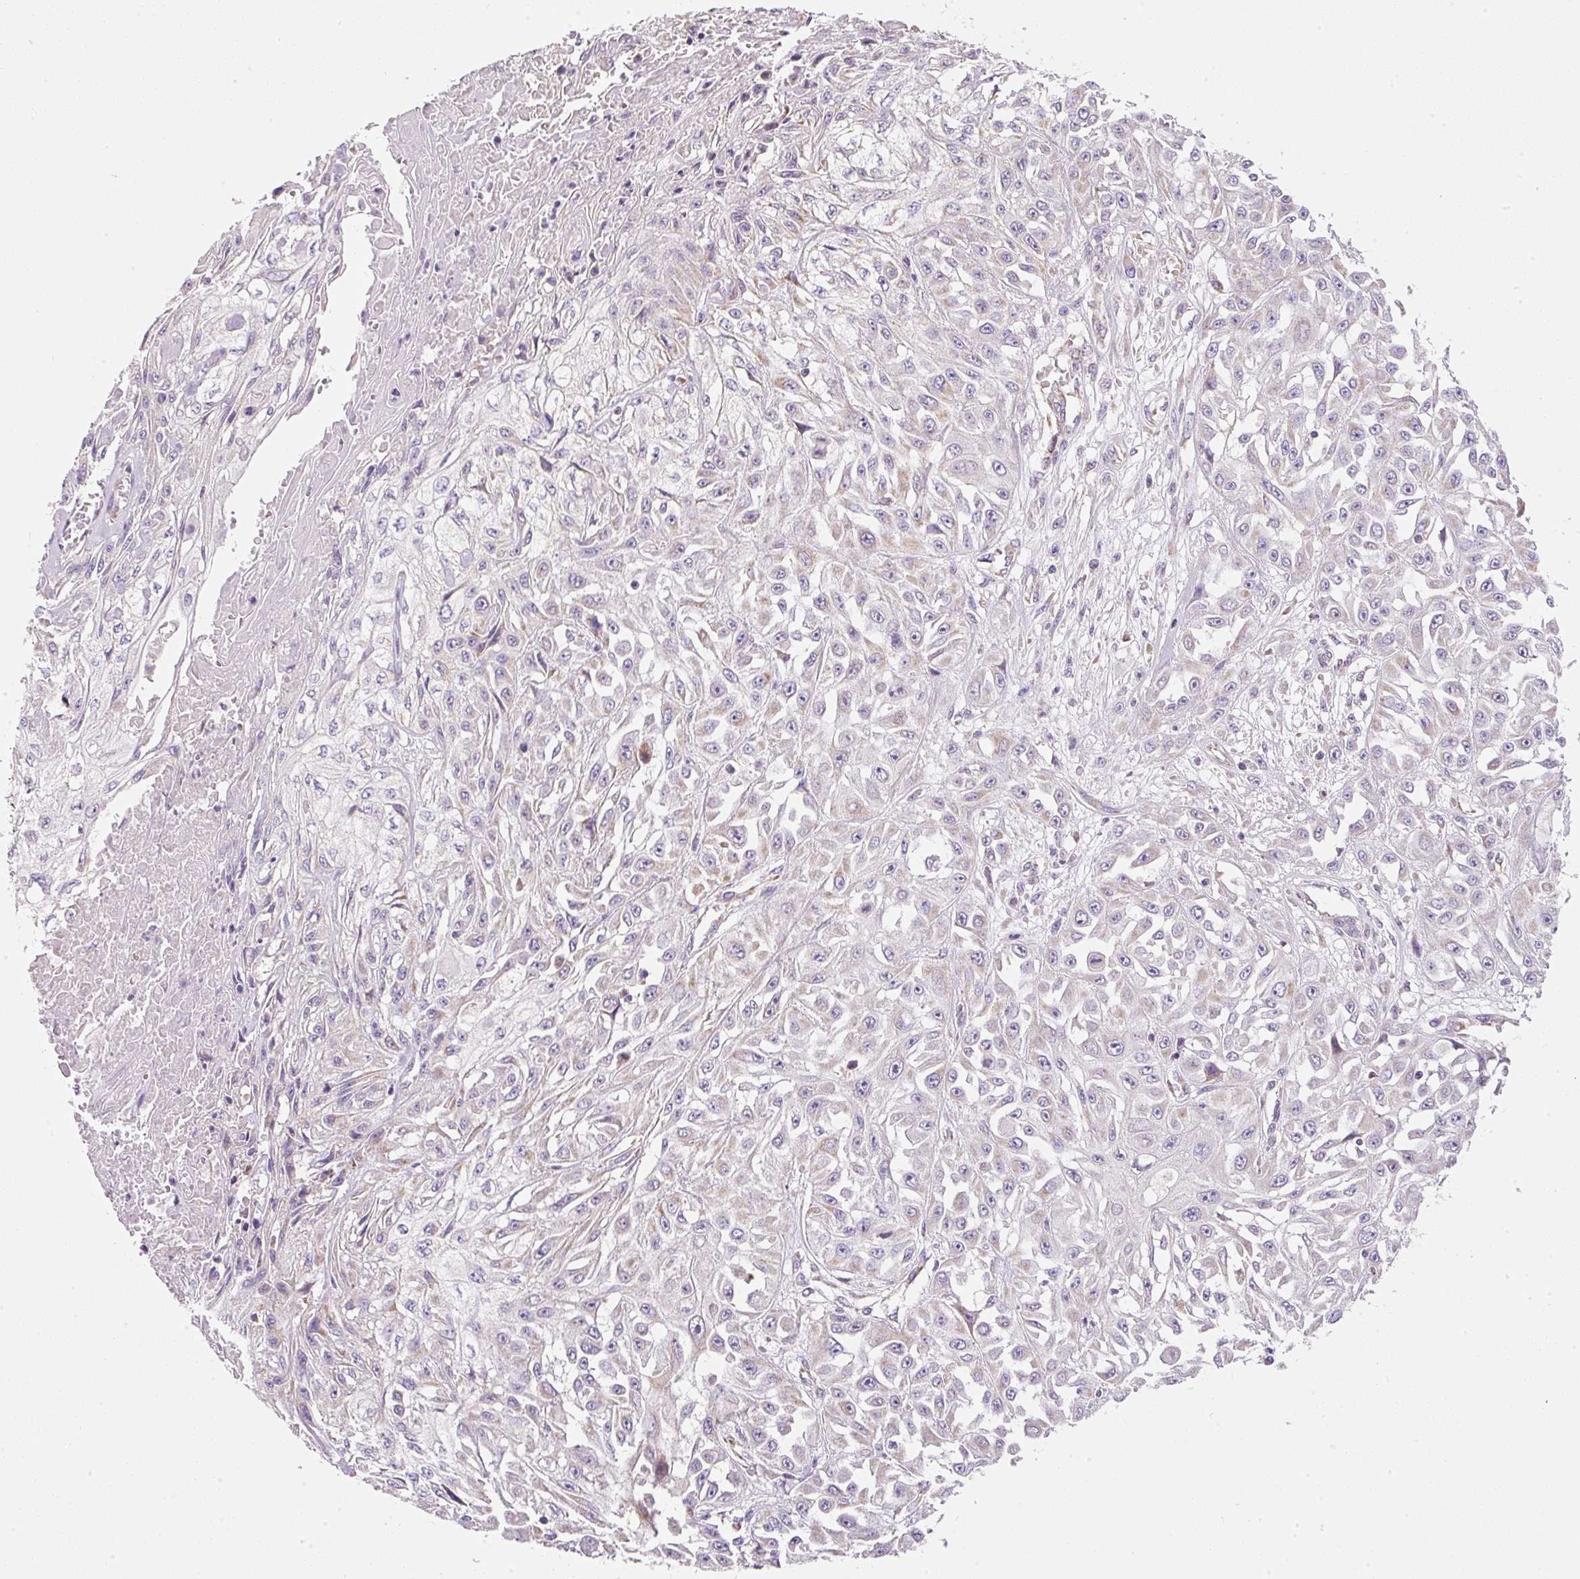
{"staining": {"intensity": "negative", "quantity": "none", "location": "none"}, "tissue": "skin cancer", "cell_type": "Tumor cells", "image_type": "cancer", "snomed": [{"axis": "morphology", "description": "Squamous cell carcinoma, NOS"}, {"axis": "morphology", "description": "Squamous cell carcinoma, metastatic, NOS"}, {"axis": "topography", "description": "Skin"}, {"axis": "topography", "description": "Lymph node"}], "caption": "Tumor cells show no significant expression in skin cancer.", "gene": "NDUFA1", "patient": {"sex": "male", "age": 75}}